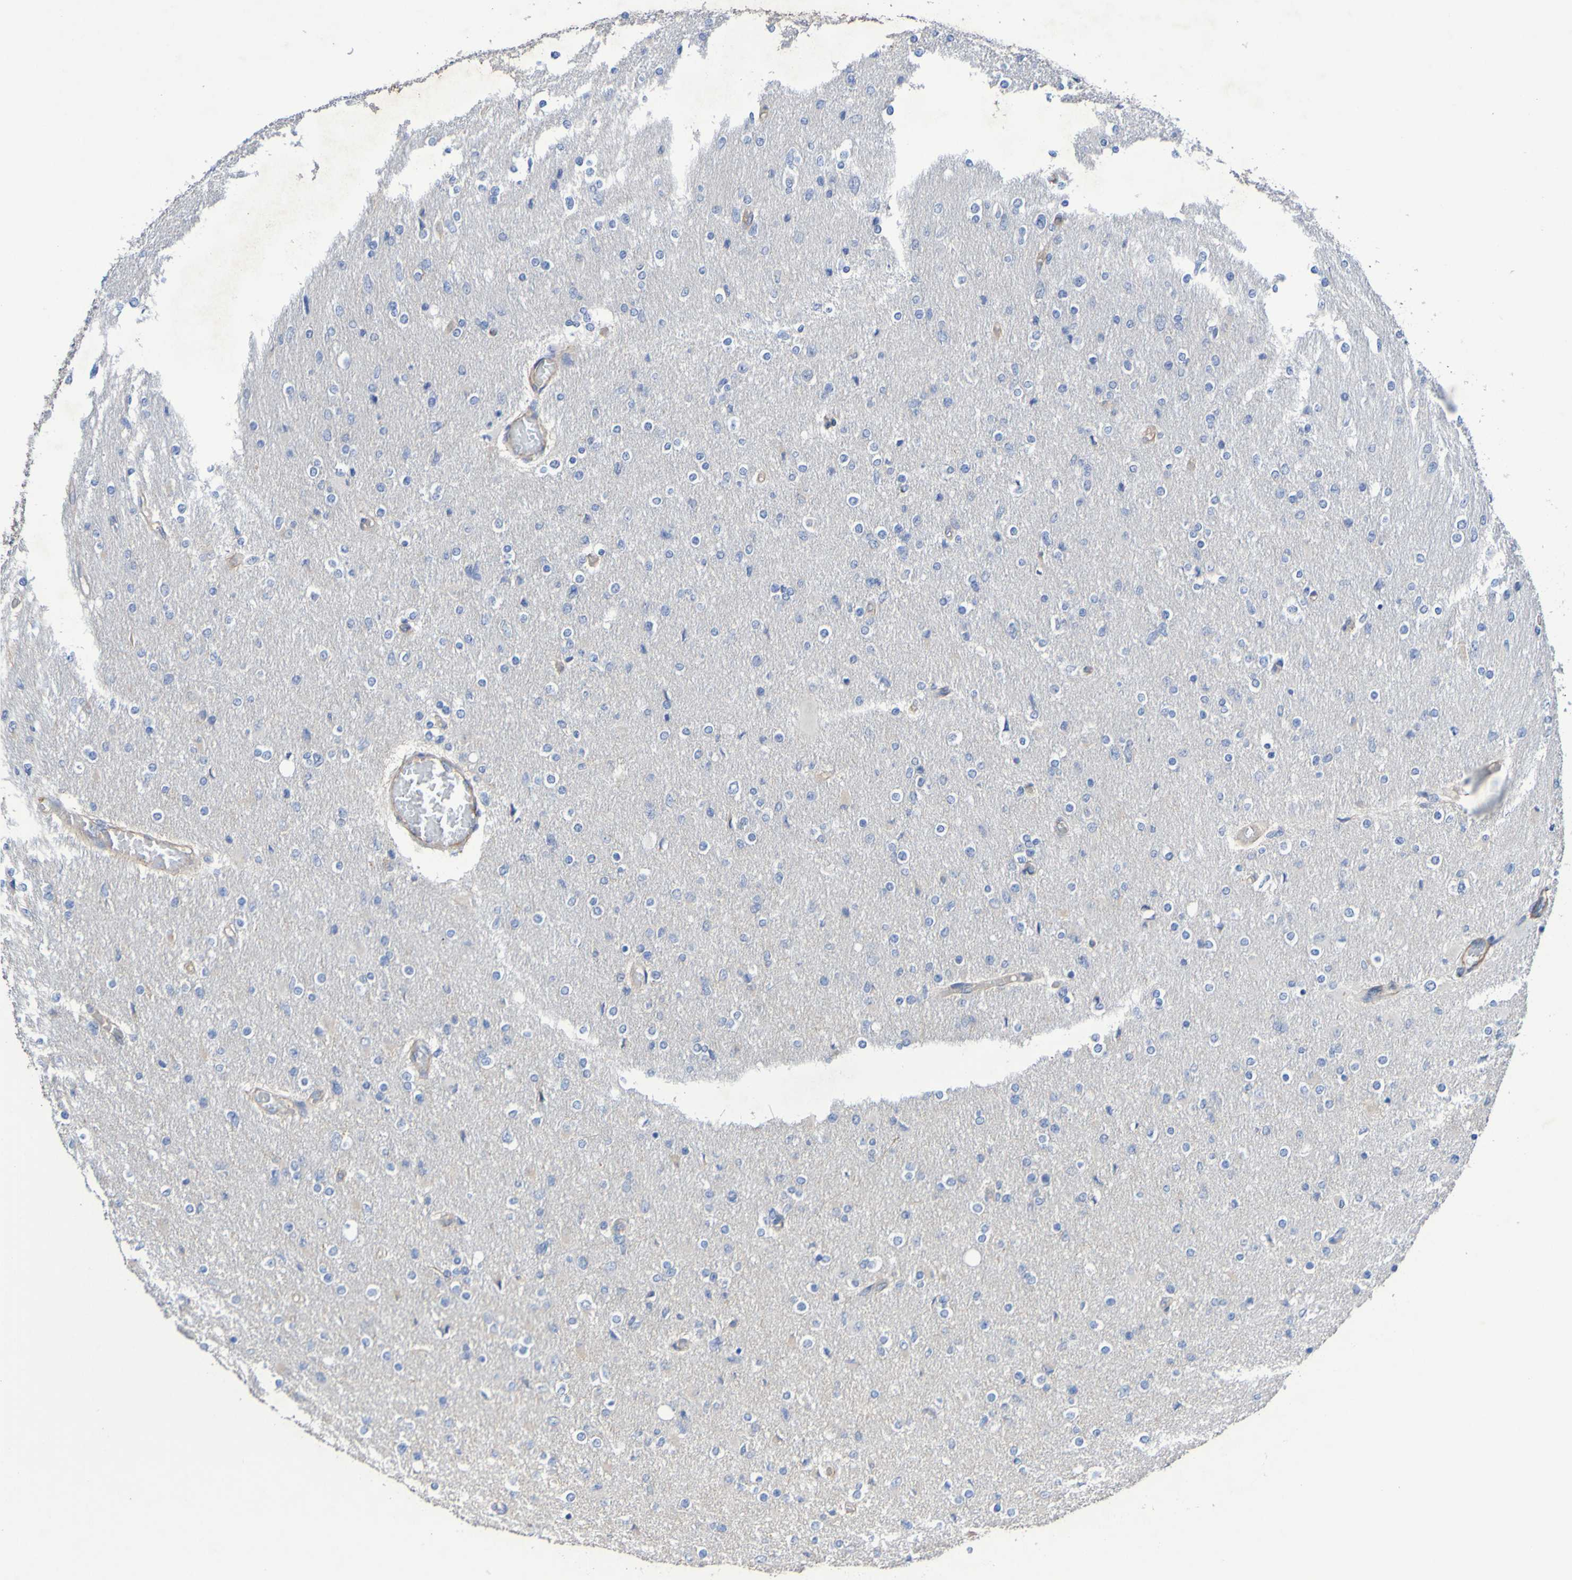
{"staining": {"intensity": "negative", "quantity": "none", "location": "none"}, "tissue": "glioma", "cell_type": "Tumor cells", "image_type": "cancer", "snomed": [{"axis": "morphology", "description": "Glioma, malignant, High grade"}, {"axis": "topography", "description": "Cerebral cortex"}], "caption": "An image of human malignant high-grade glioma is negative for staining in tumor cells.", "gene": "SRPRB", "patient": {"sex": "female", "age": 36}}